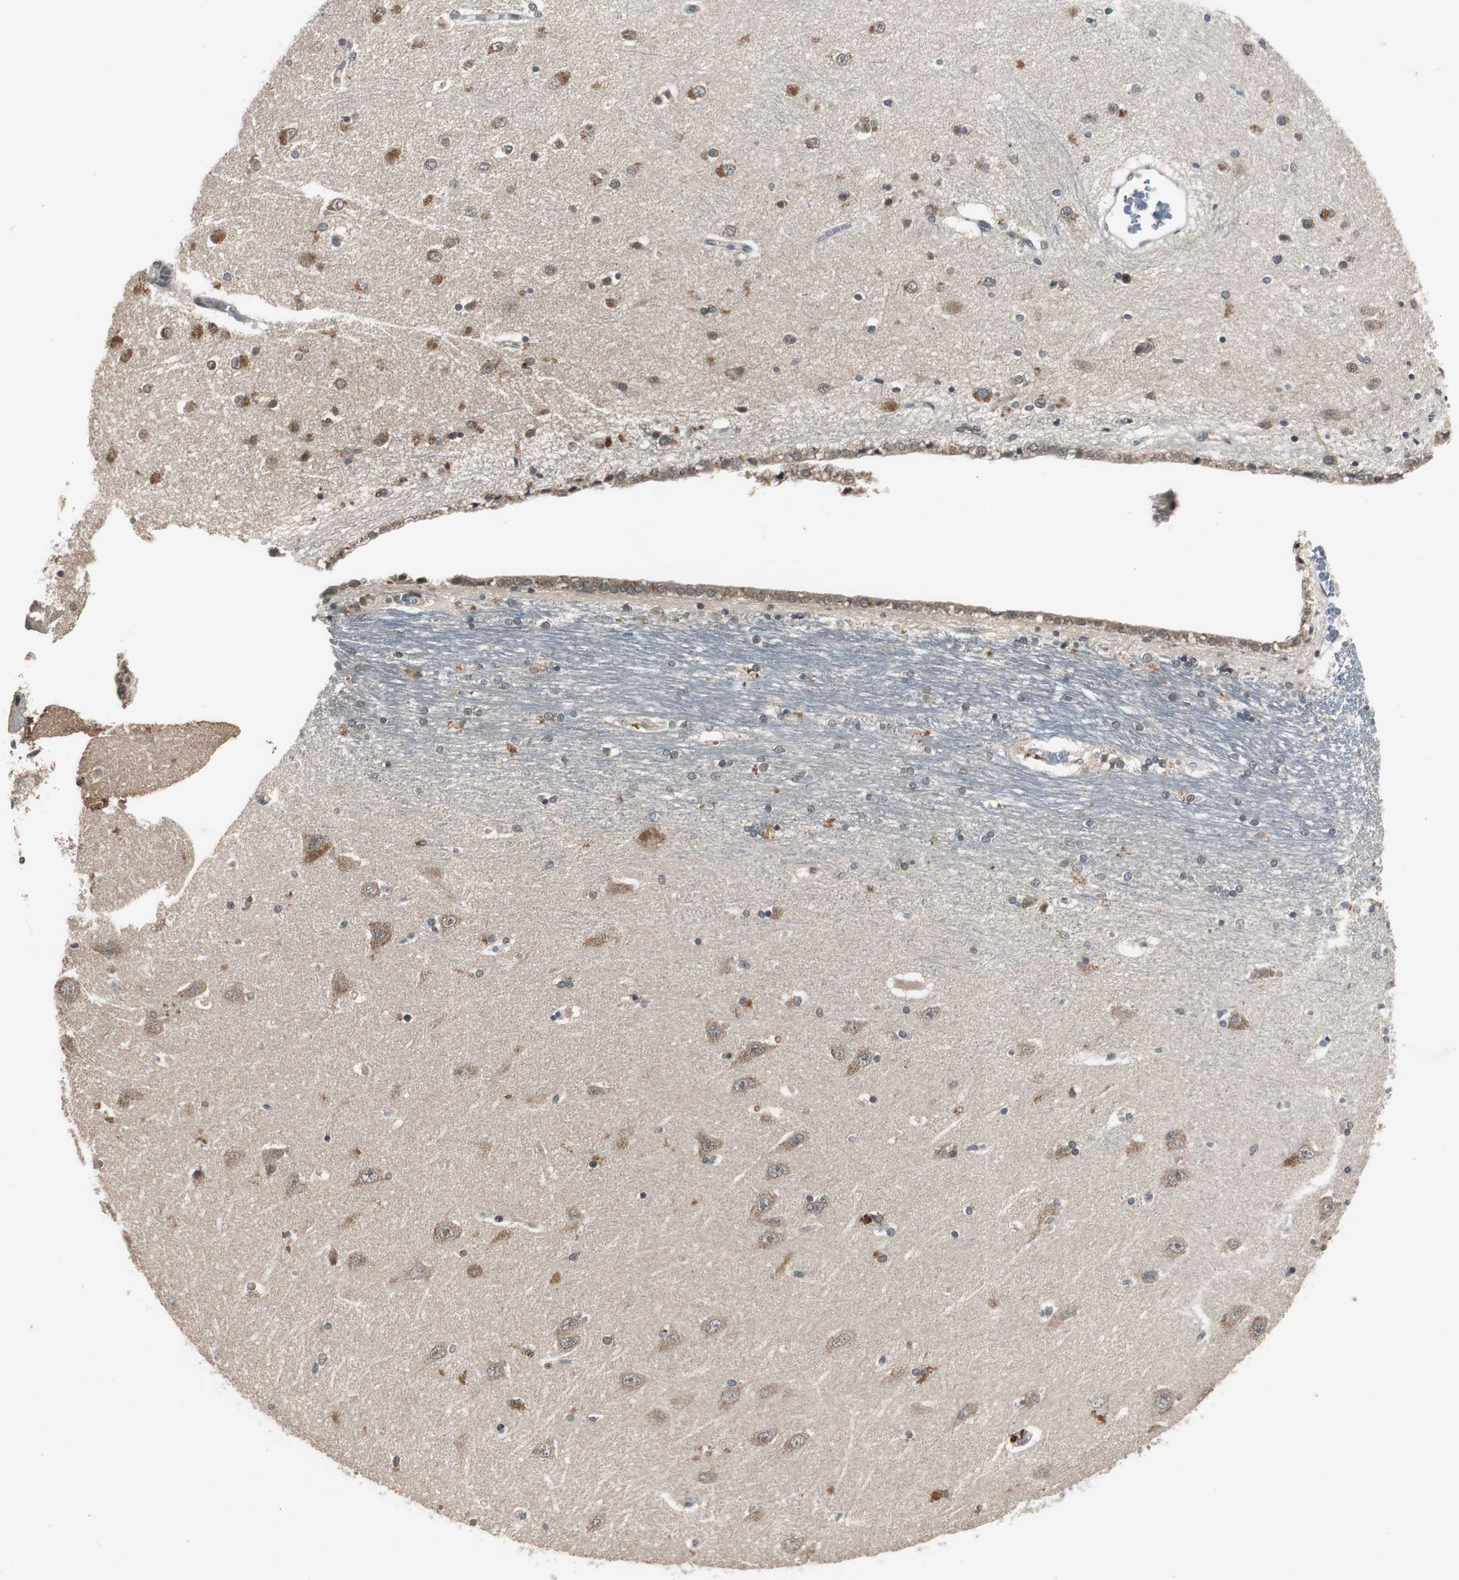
{"staining": {"intensity": "weak", "quantity": "25%-75%", "location": "cytoplasmic/membranous,nuclear"}, "tissue": "hippocampus", "cell_type": "Glial cells", "image_type": "normal", "snomed": [{"axis": "morphology", "description": "Normal tissue, NOS"}, {"axis": "topography", "description": "Hippocampus"}], "caption": "Benign hippocampus was stained to show a protein in brown. There is low levels of weak cytoplasmic/membranous,nuclear positivity in approximately 25%-75% of glial cells.", "gene": "BOLA1", "patient": {"sex": "female", "age": 54}}